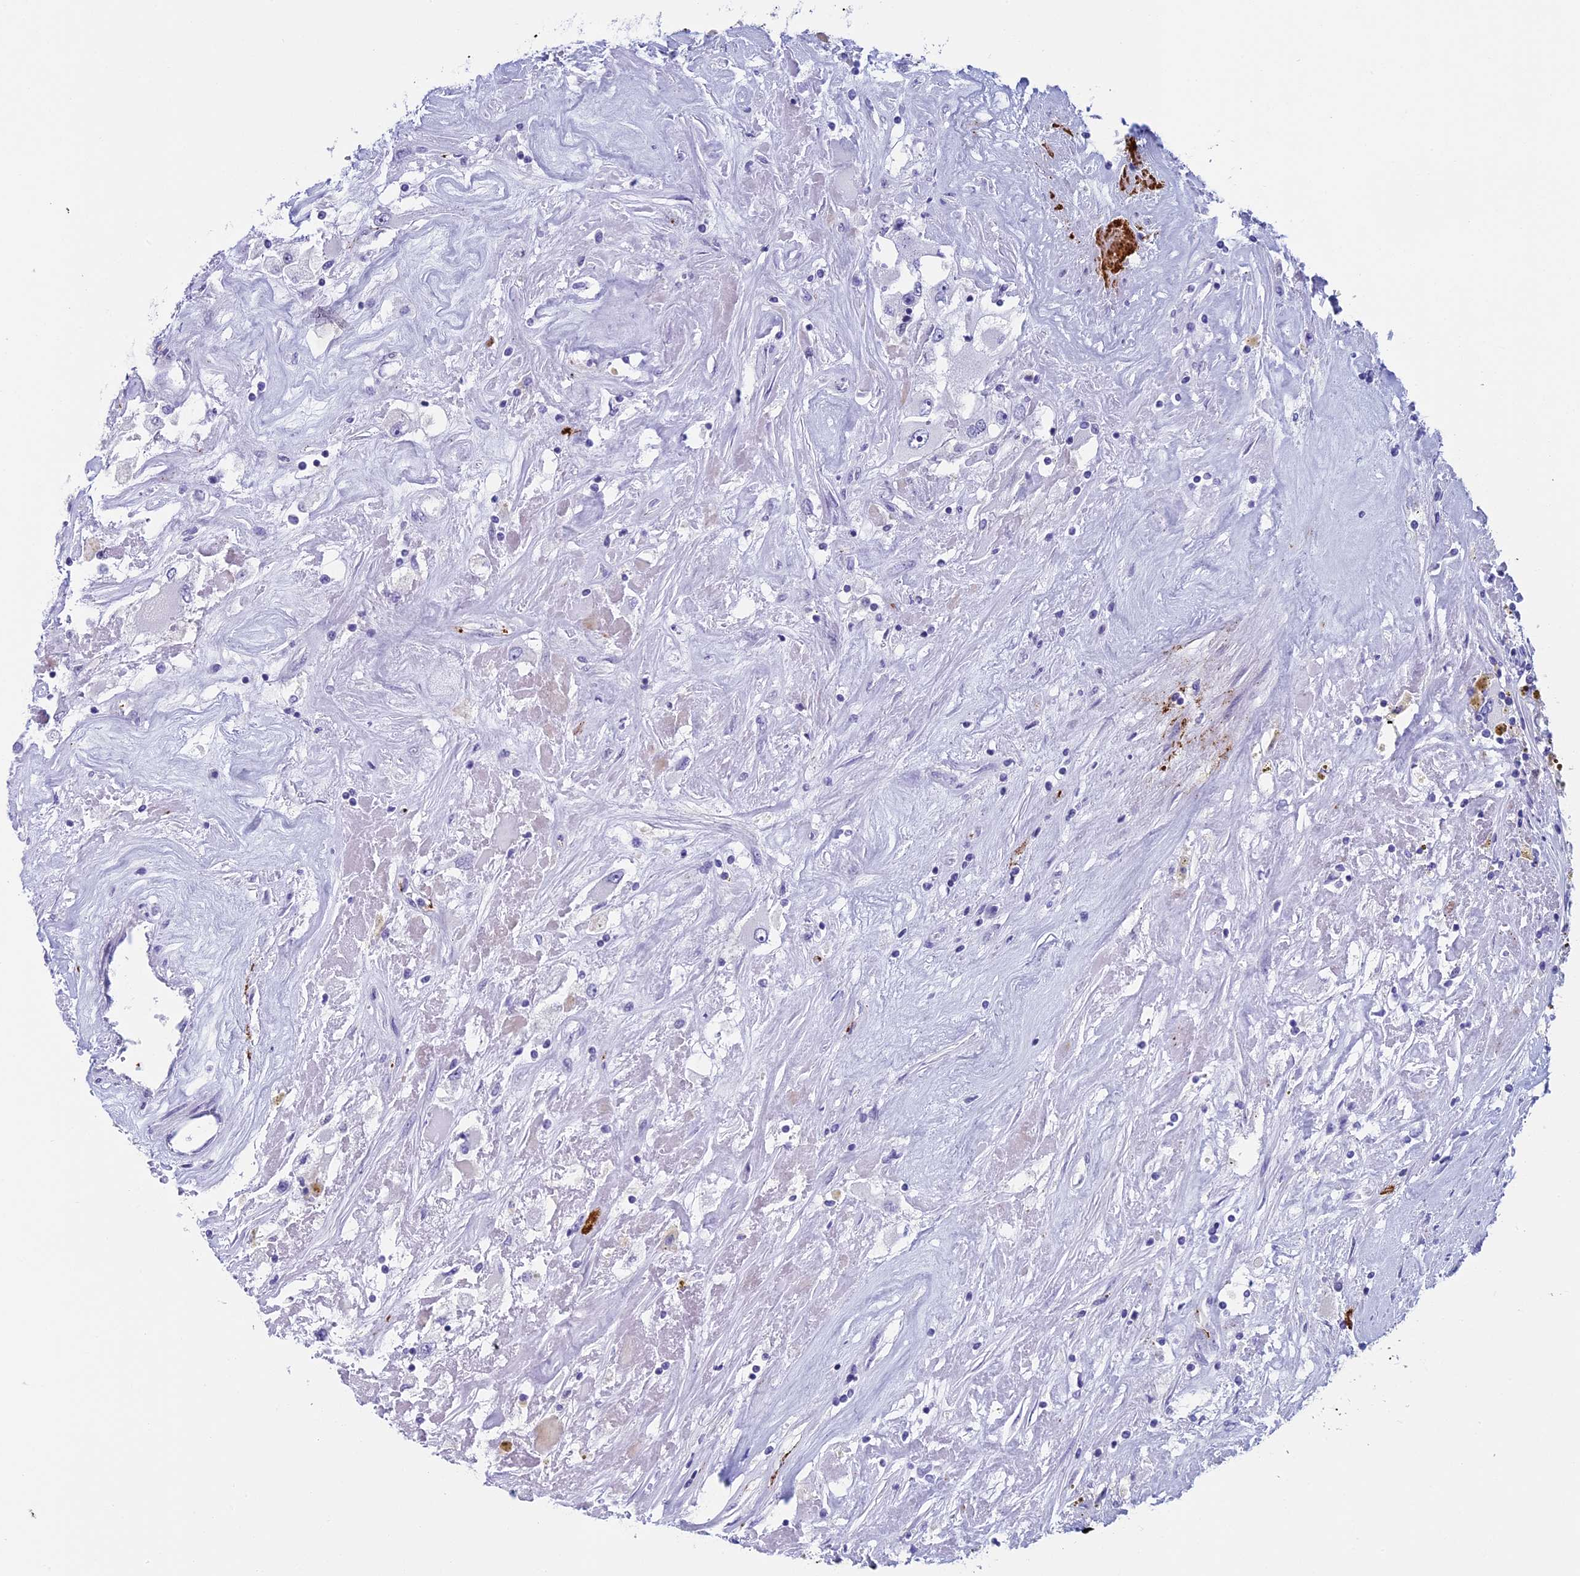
{"staining": {"intensity": "negative", "quantity": "none", "location": "none"}, "tissue": "renal cancer", "cell_type": "Tumor cells", "image_type": "cancer", "snomed": [{"axis": "morphology", "description": "Adenocarcinoma, NOS"}, {"axis": "topography", "description": "Kidney"}], "caption": "Immunohistochemistry (IHC) histopathology image of neoplastic tissue: human renal adenocarcinoma stained with DAB displays no significant protein staining in tumor cells.", "gene": "AIFM2", "patient": {"sex": "female", "age": 52}}